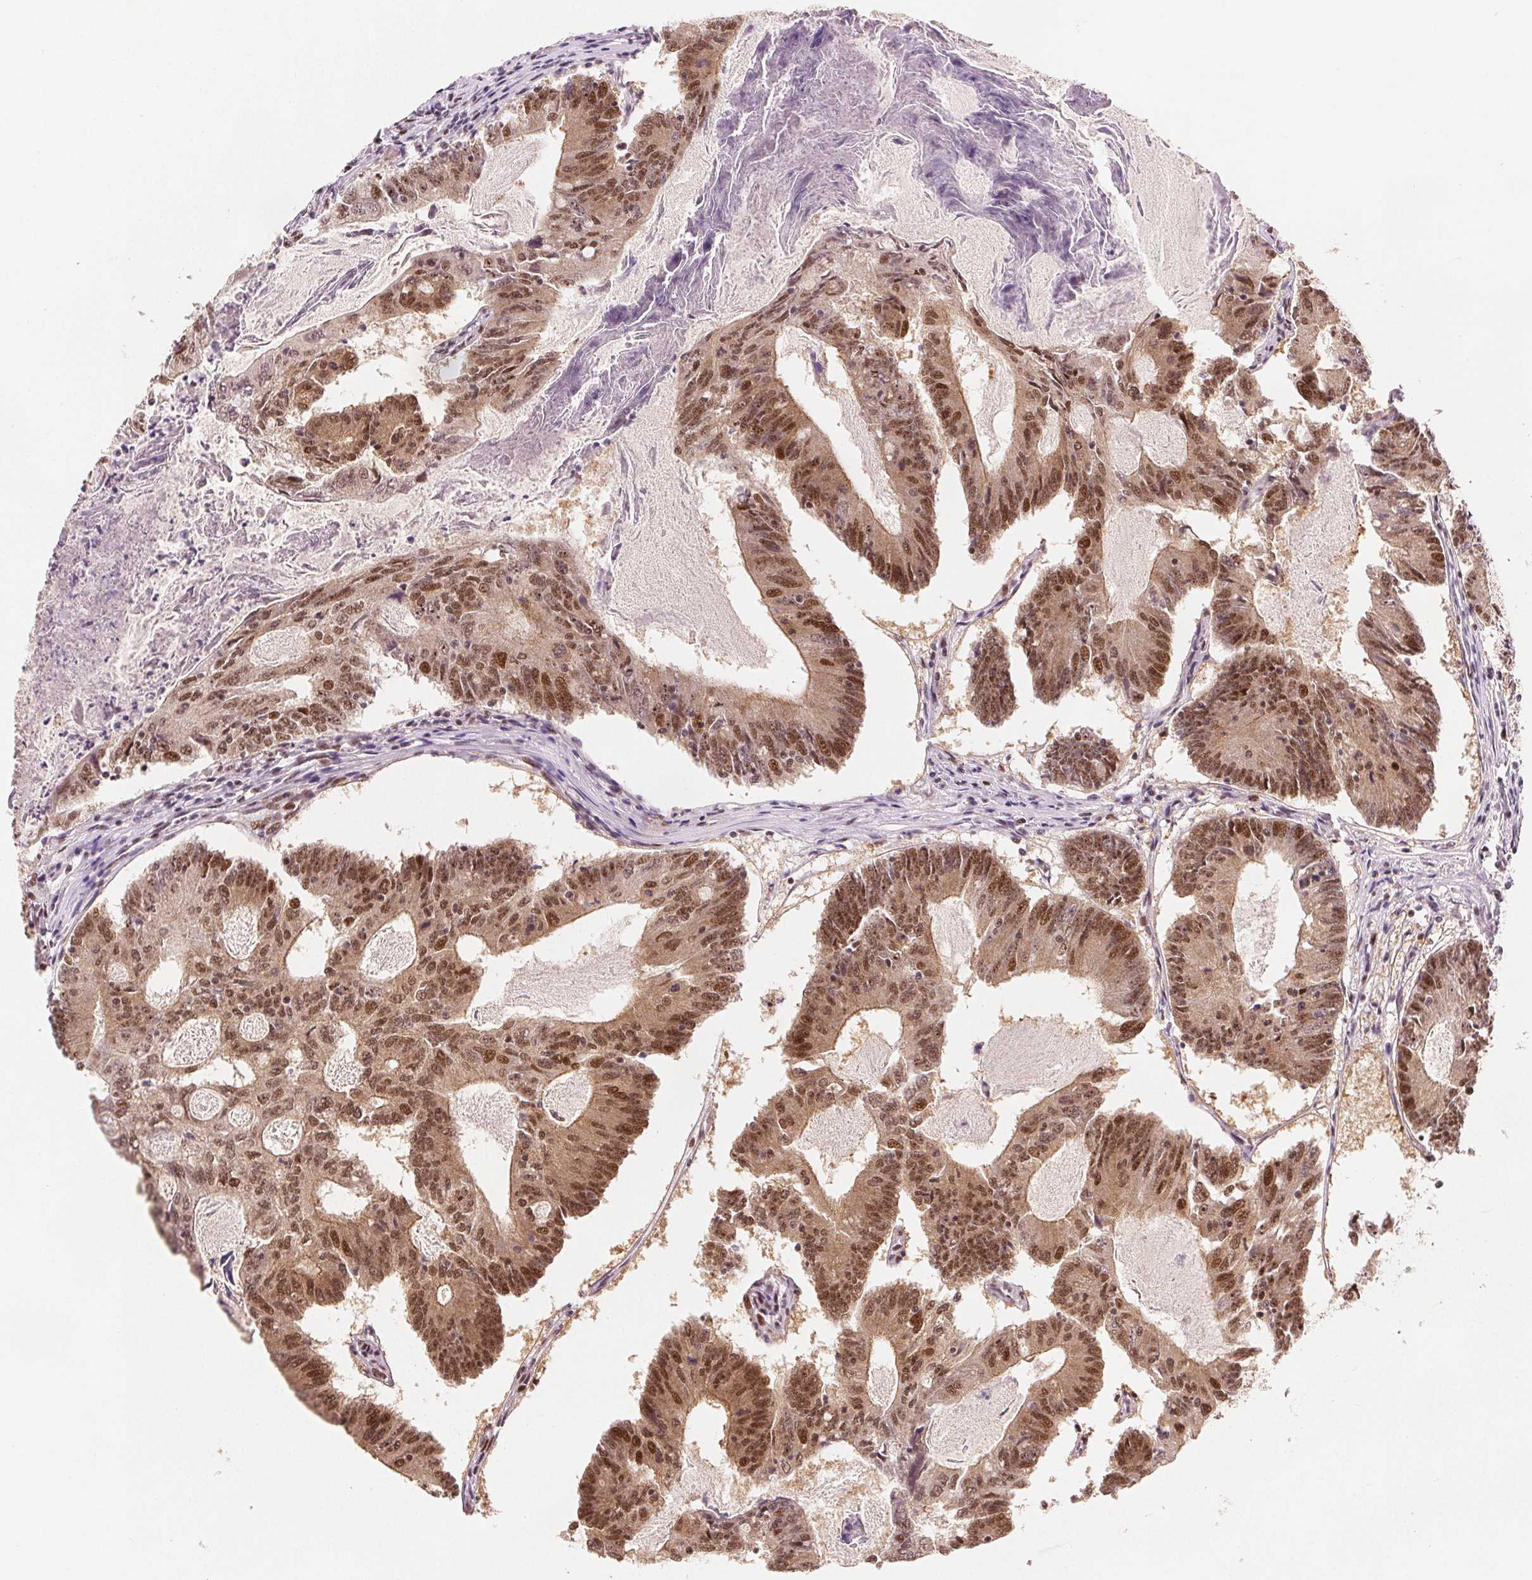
{"staining": {"intensity": "moderate", "quantity": ">75%", "location": "nuclear"}, "tissue": "colorectal cancer", "cell_type": "Tumor cells", "image_type": "cancer", "snomed": [{"axis": "morphology", "description": "Adenocarcinoma, NOS"}, {"axis": "topography", "description": "Colon"}], "caption": "Tumor cells display moderate nuclear positivity in about >75% of cells in colorectal cancer. (brown staining indicates protein expression, while blue staining denotes nuclei).", "gene": "ZNF703", "patient": {"sex": "female", "age": 70}}